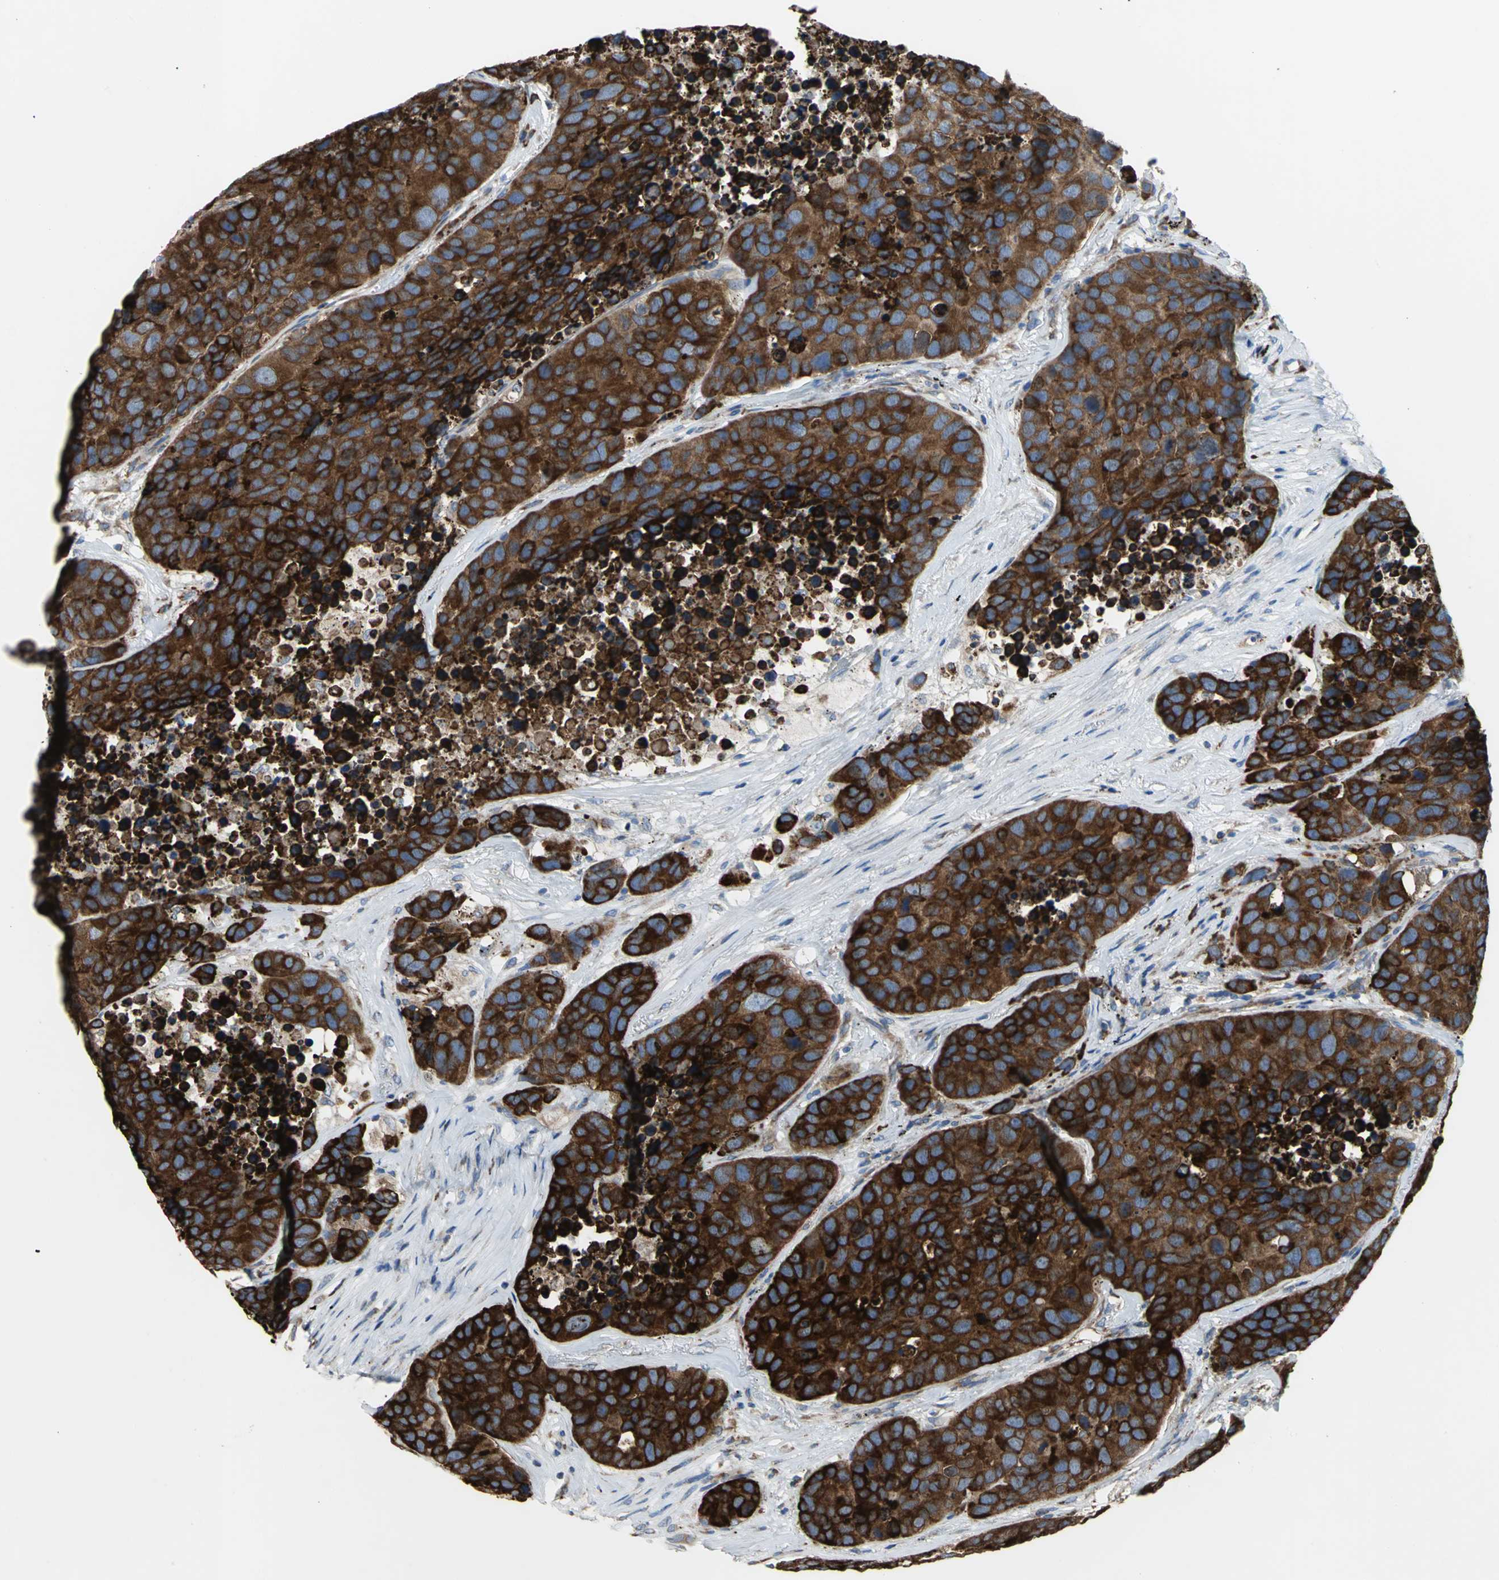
{"staining": {"intensity": "strong", "quantity": ">75%", "location": "cytoplasmic/membranous"}, "tissue": "carcinoid", "cell_type": "Tumor cells", "image_type": "cancer", "snomed": [{"axis": "morphology", "description": "Carcinoid, malignant, NOS"}, {"axis": "topography", "description": "Lung"}], "caption": "Immunohistochemical staining of human carcinoid exhibits strong cytoplasmic/membranous protein expression in approximately >75% of tumor cells.", "gene": "TULP4", "patient": {"sex": "male", "age": 60}}